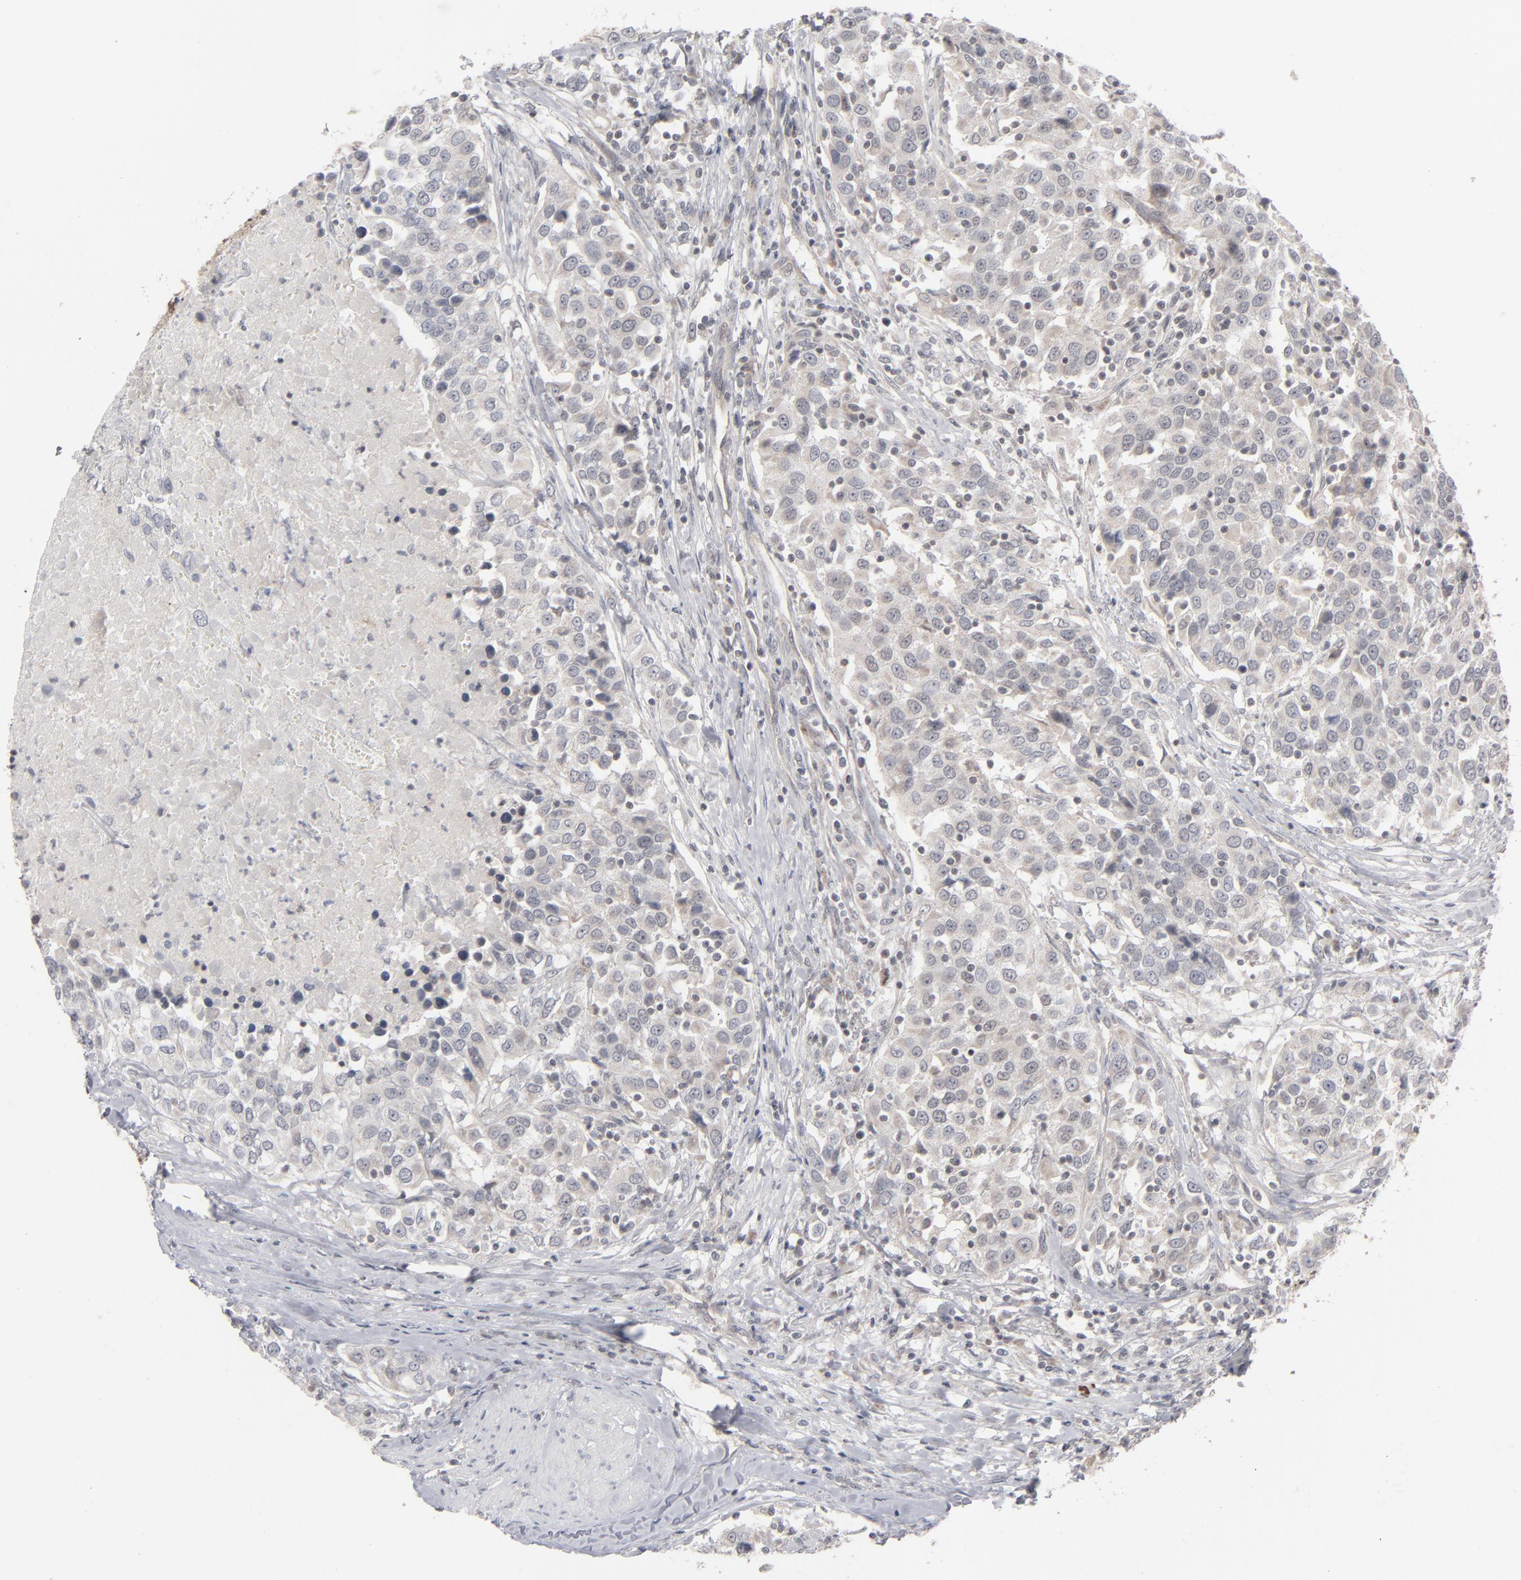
{"staining": {"intensity": "strong", "quantity": ">75%", "location": "cytoplasmic/membranous,nuclear"}, "tissue": "urothelial cancer", "cell_type": "Tumor cells", "image_type": "cancer", "snomed": [{"axis": "morphology", "description": "Urothelial carcinoma, High grade"}, {"axis": "topography", "description": "Urinary bladder"}], "caption": "A photomicrograph showing strong cytoplasmic/membranous and nuclear expression in approximately >75% of tumor cells in urothelial cancer, as visualized by brown immunohistochemical staining.", "gene": "POF1B", "patient": {"sex": "female", "age": 80}}